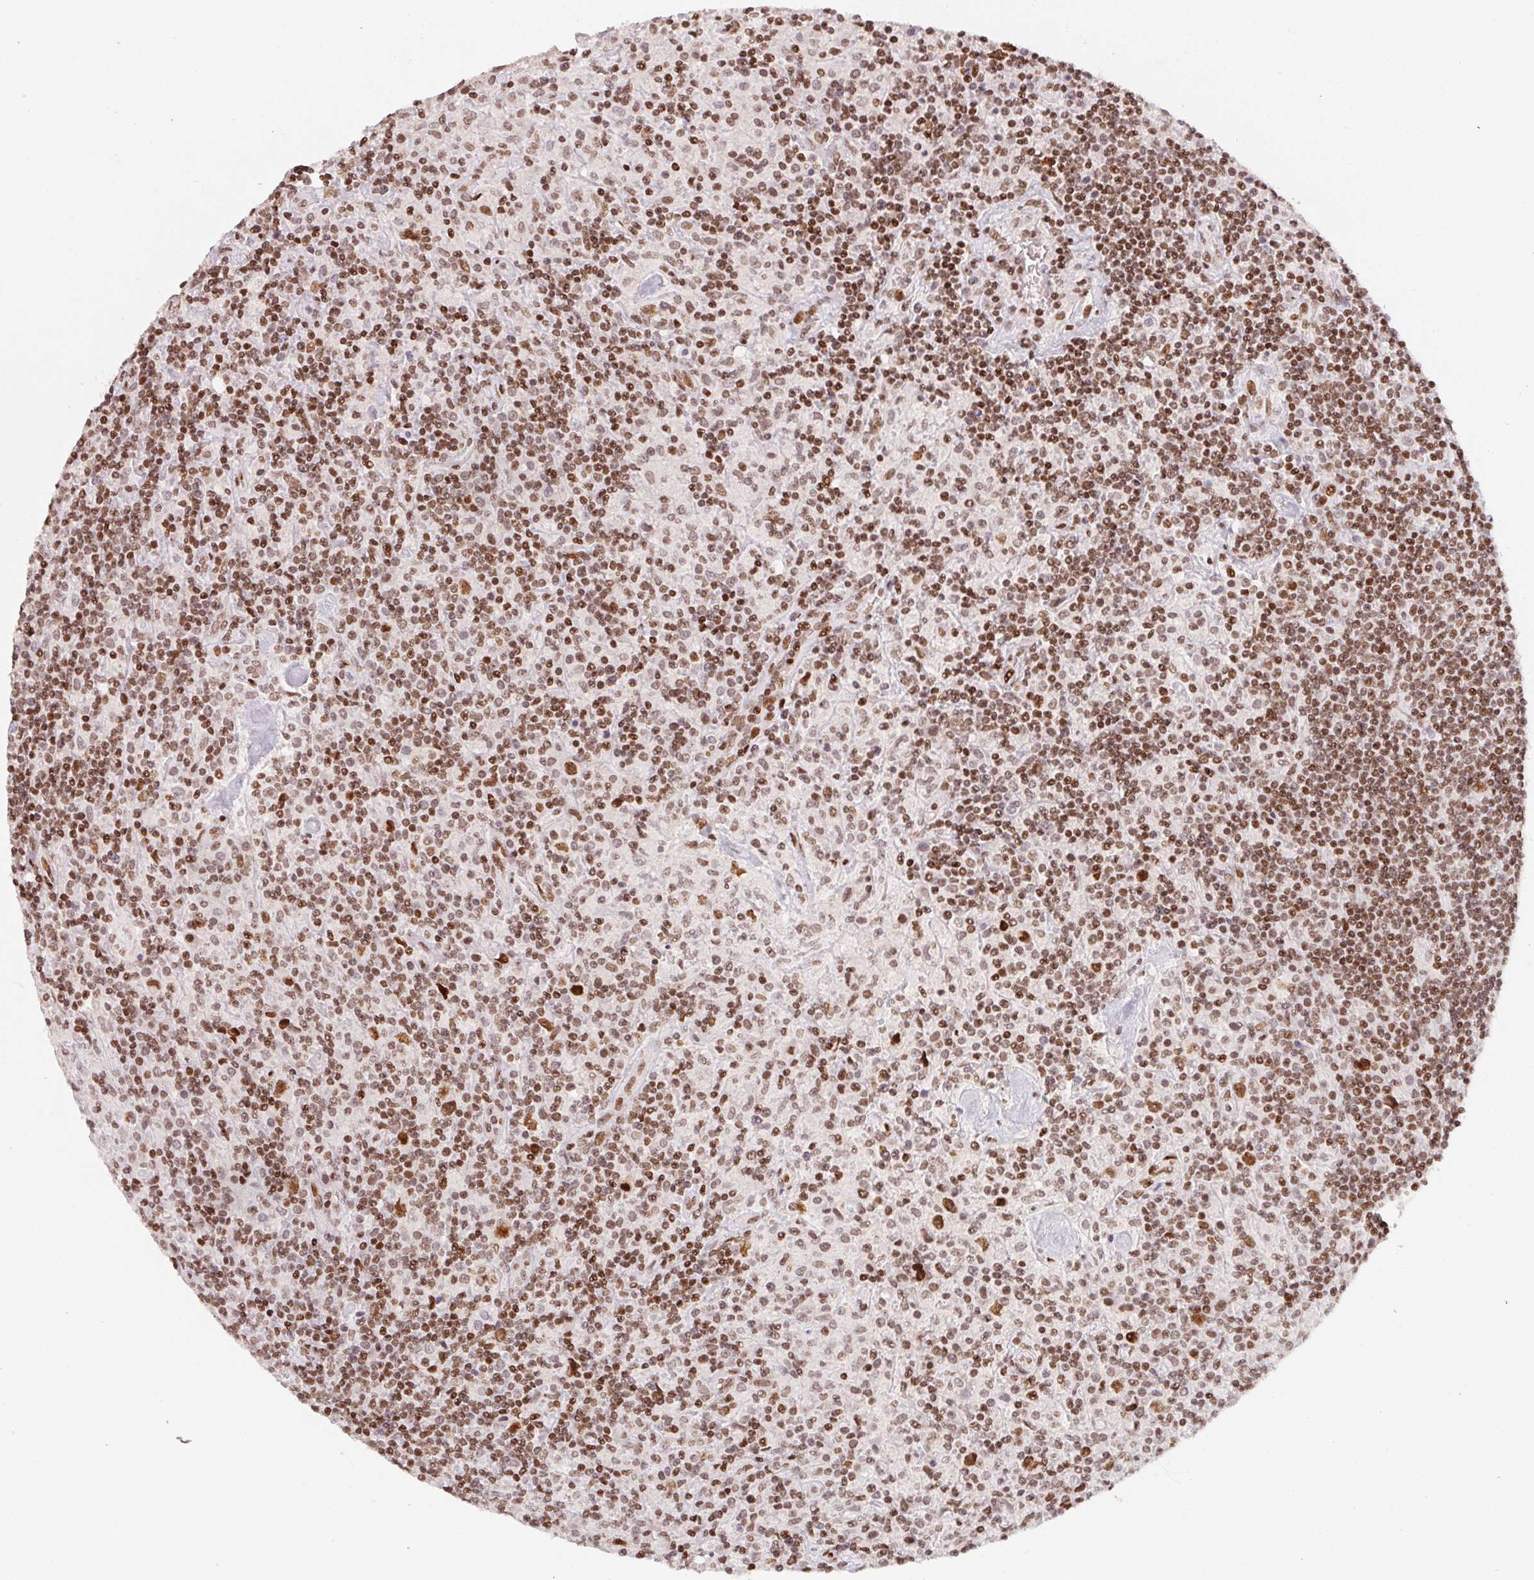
{"staining": {"intensity": "moderate", "quantity": ">75%", "location": "nuclear"}, "tissue": "lymphoma", "cell_type": "Tumor cells", "image_type": "cancer", "snomed": [{"axis": "morphology", "description": "Hodgkin's disease, NOS"}, {"axis": "topography", "description": "Lymph node"}], "caption": "A high-resolution histopathology image shows immunohistochemistry (IHC) staining of lymphoma, which displays moderate nuclear expression in approximately >75% of tumor cells.", "gene": "KMT2A", "patient": {"sex": "male", "age": 70}}